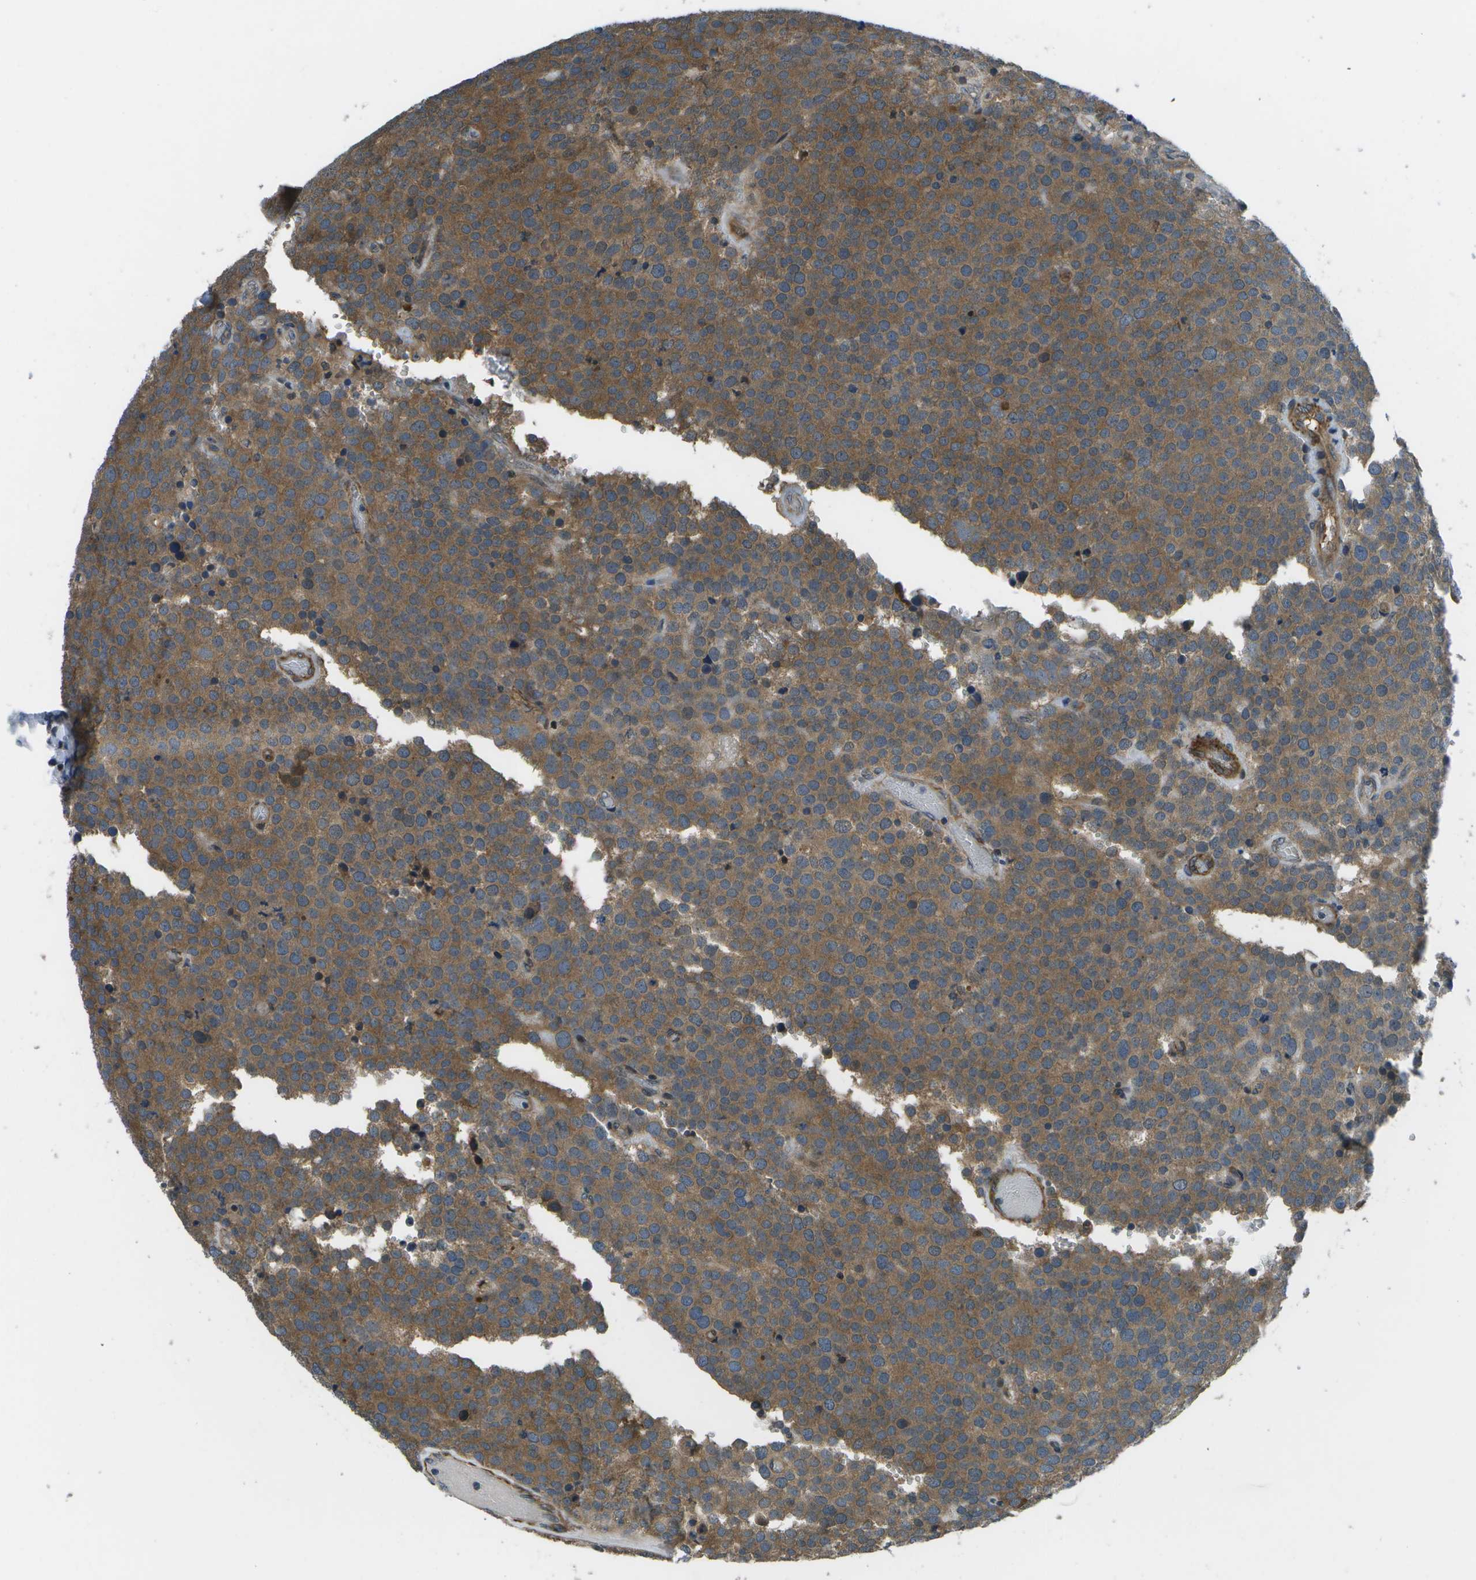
{"staining": {"intensity": "moderate", "quantity": ">75%", "location": "cytoplasmic/membranous"}, "tissue": "testis cancer", "cell_type": "Tumor cells", "image_type": "cancer", "snomed": [{"axis": "morphology", "description": "Normal tissue, NOS"}, {"axis": "morphology", "description": "Seminoma, NOS"}, {"axis": "topography", "description": "Testis"}], "caption": "Human seminoma (testis) stained for a protein (brown) exhibits moderate cytoplasmic/membranous positive expression in approximately >75% of tumor cells.", "gene": "ENPP5", "patient": {"sex": "male", "age": 71}}